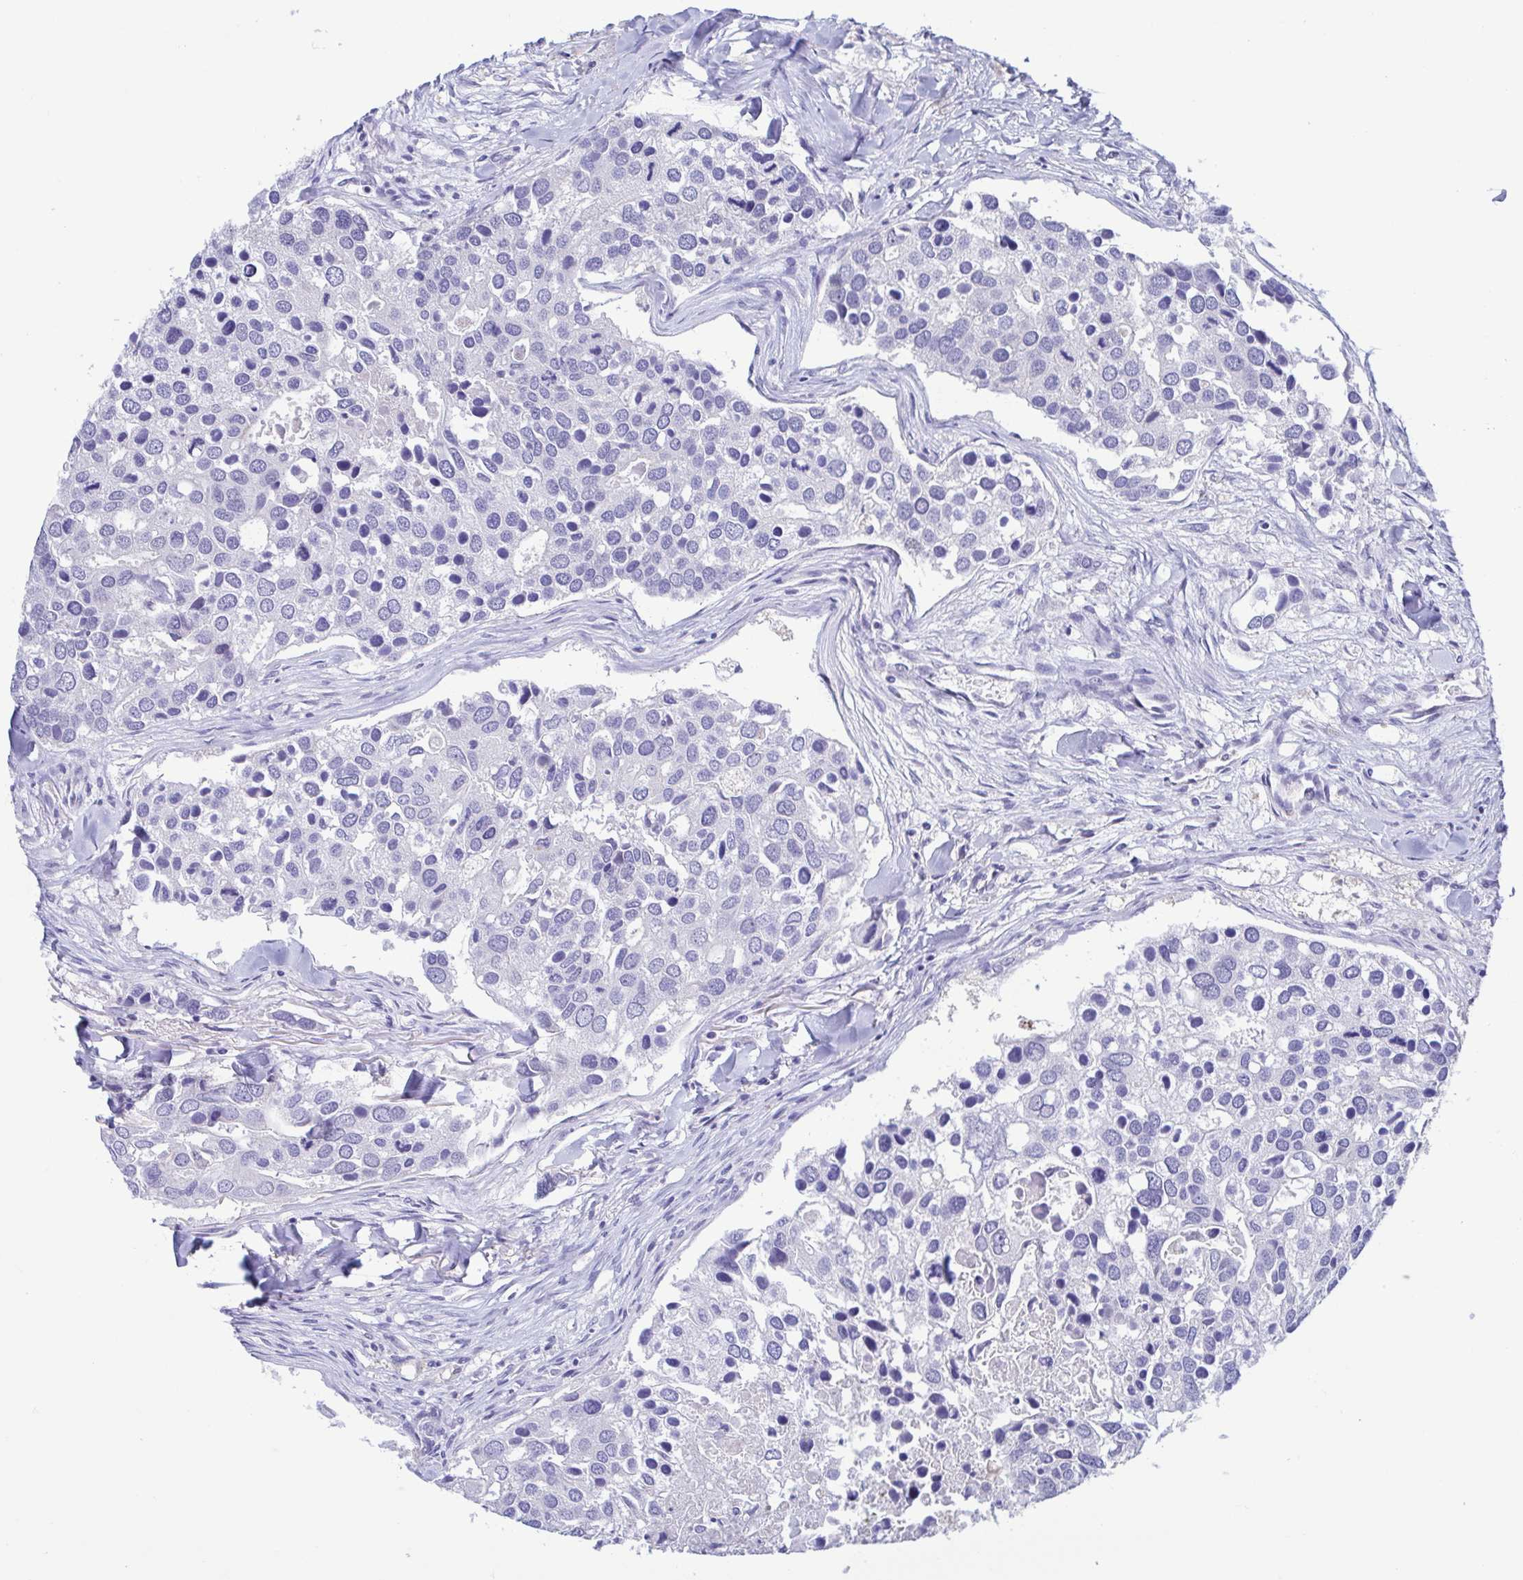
{"staining": {"intensity": "negative", "quantity": "none", "location": "none"}, "tissue": "breast cancer", "cell_type": "Tumor cells", "image_type": "cancer", "snomed": [{"axis": "morphology", "description": "Duct carcinoma"}, {"axis": "topography", "description": "Breast"}], "caption": "Protein analysis of breast cancer (intraductal carcinoma) demonstrates no significant staining in tumor cells.", "gene": "PERM1", "patient": {"sex": "female", "age": 83}}